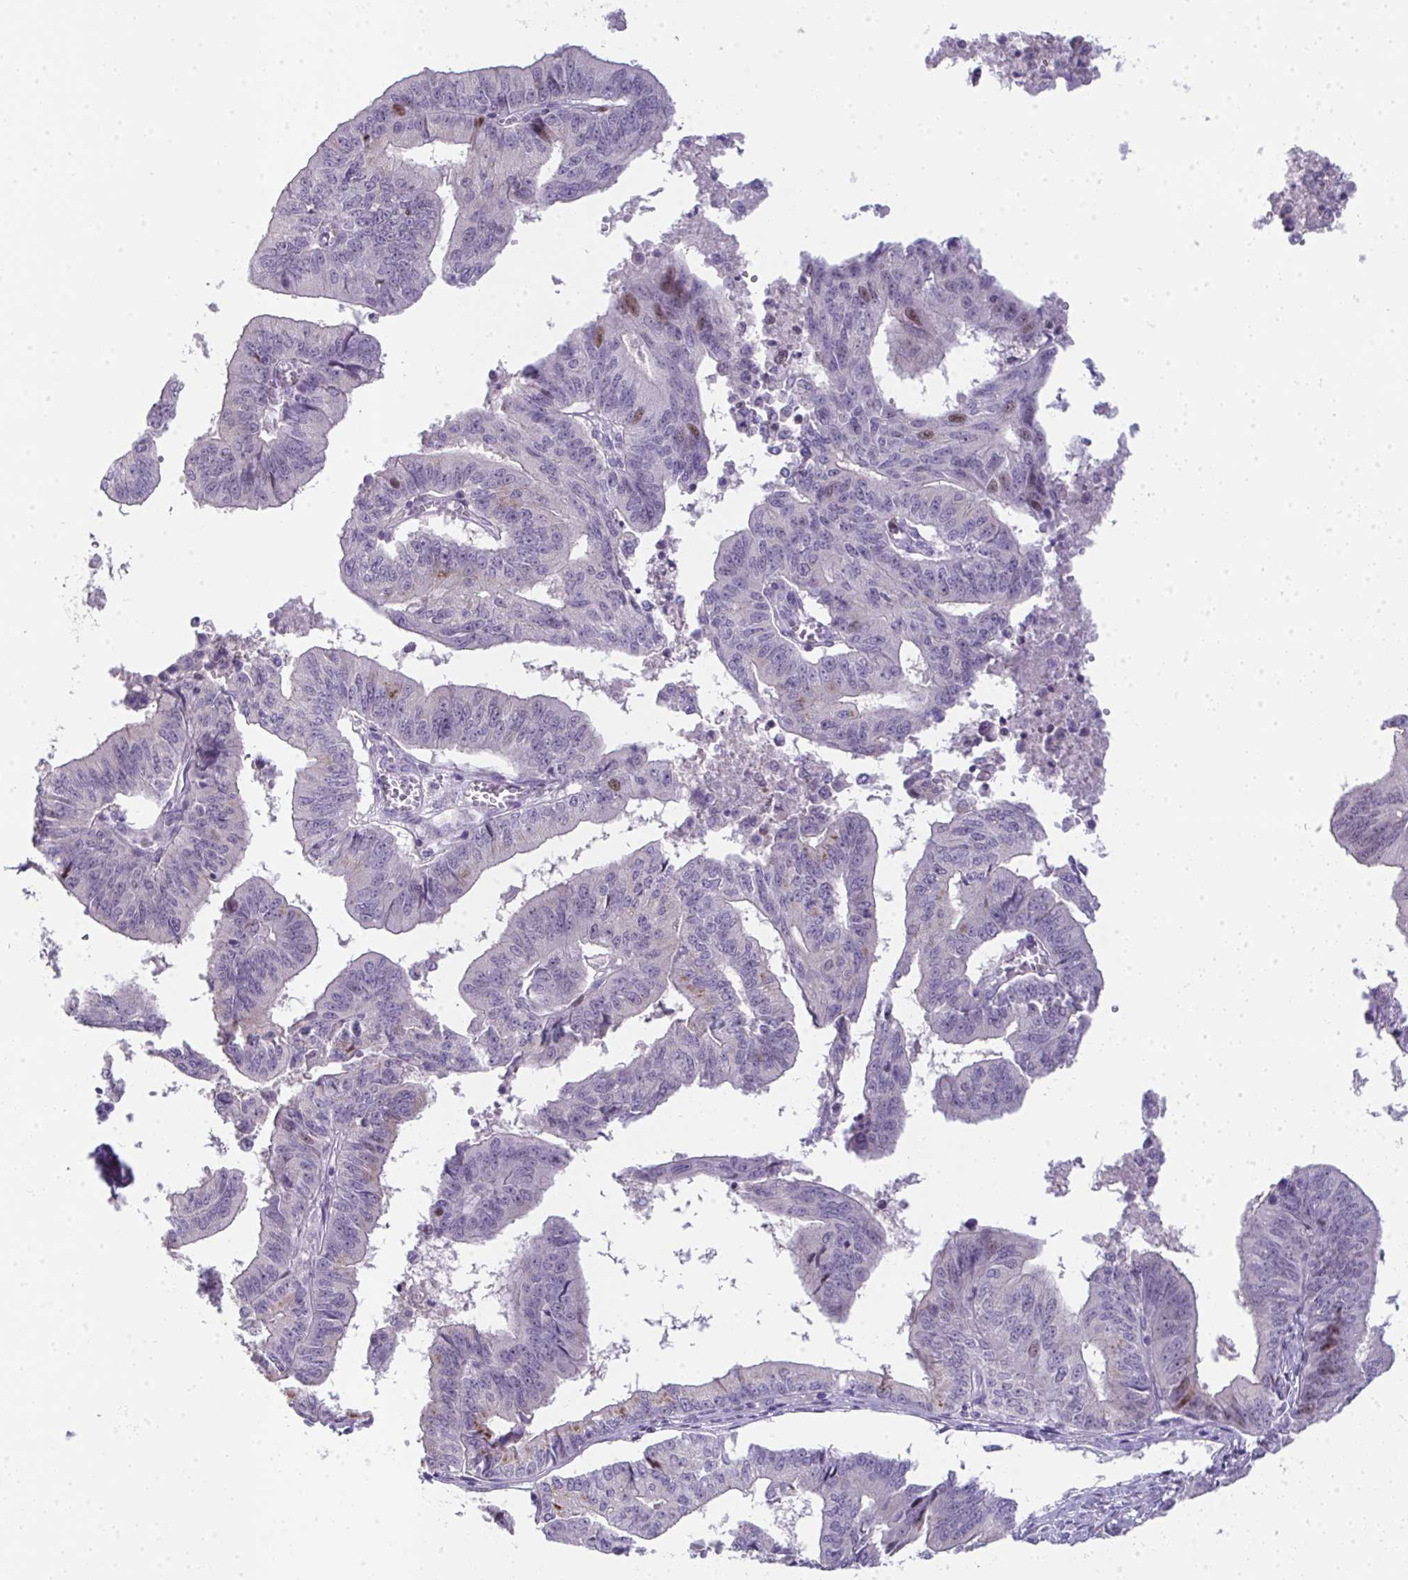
{"staining": {"intensity": "moderate", "quantity": "<25%", "location": "nuclear"}, "tissue": "endometrial cancer", "cell_type": "Tumor cells", "image_type": "cancer", "snomed": [{"axis": "morphology", "description": "Adenocarcinoma, NOS"}, {"axis": "topography", "description": "Endometrium"}], "caption": "Human adenocarcinoma (endometrial) stained for a protein (brown) demonstrates moderate nuclear positive positivity in about <25% of tumor cells.", "gene": "GALNT16", "patient": {"sex": "female", "age": 65}}